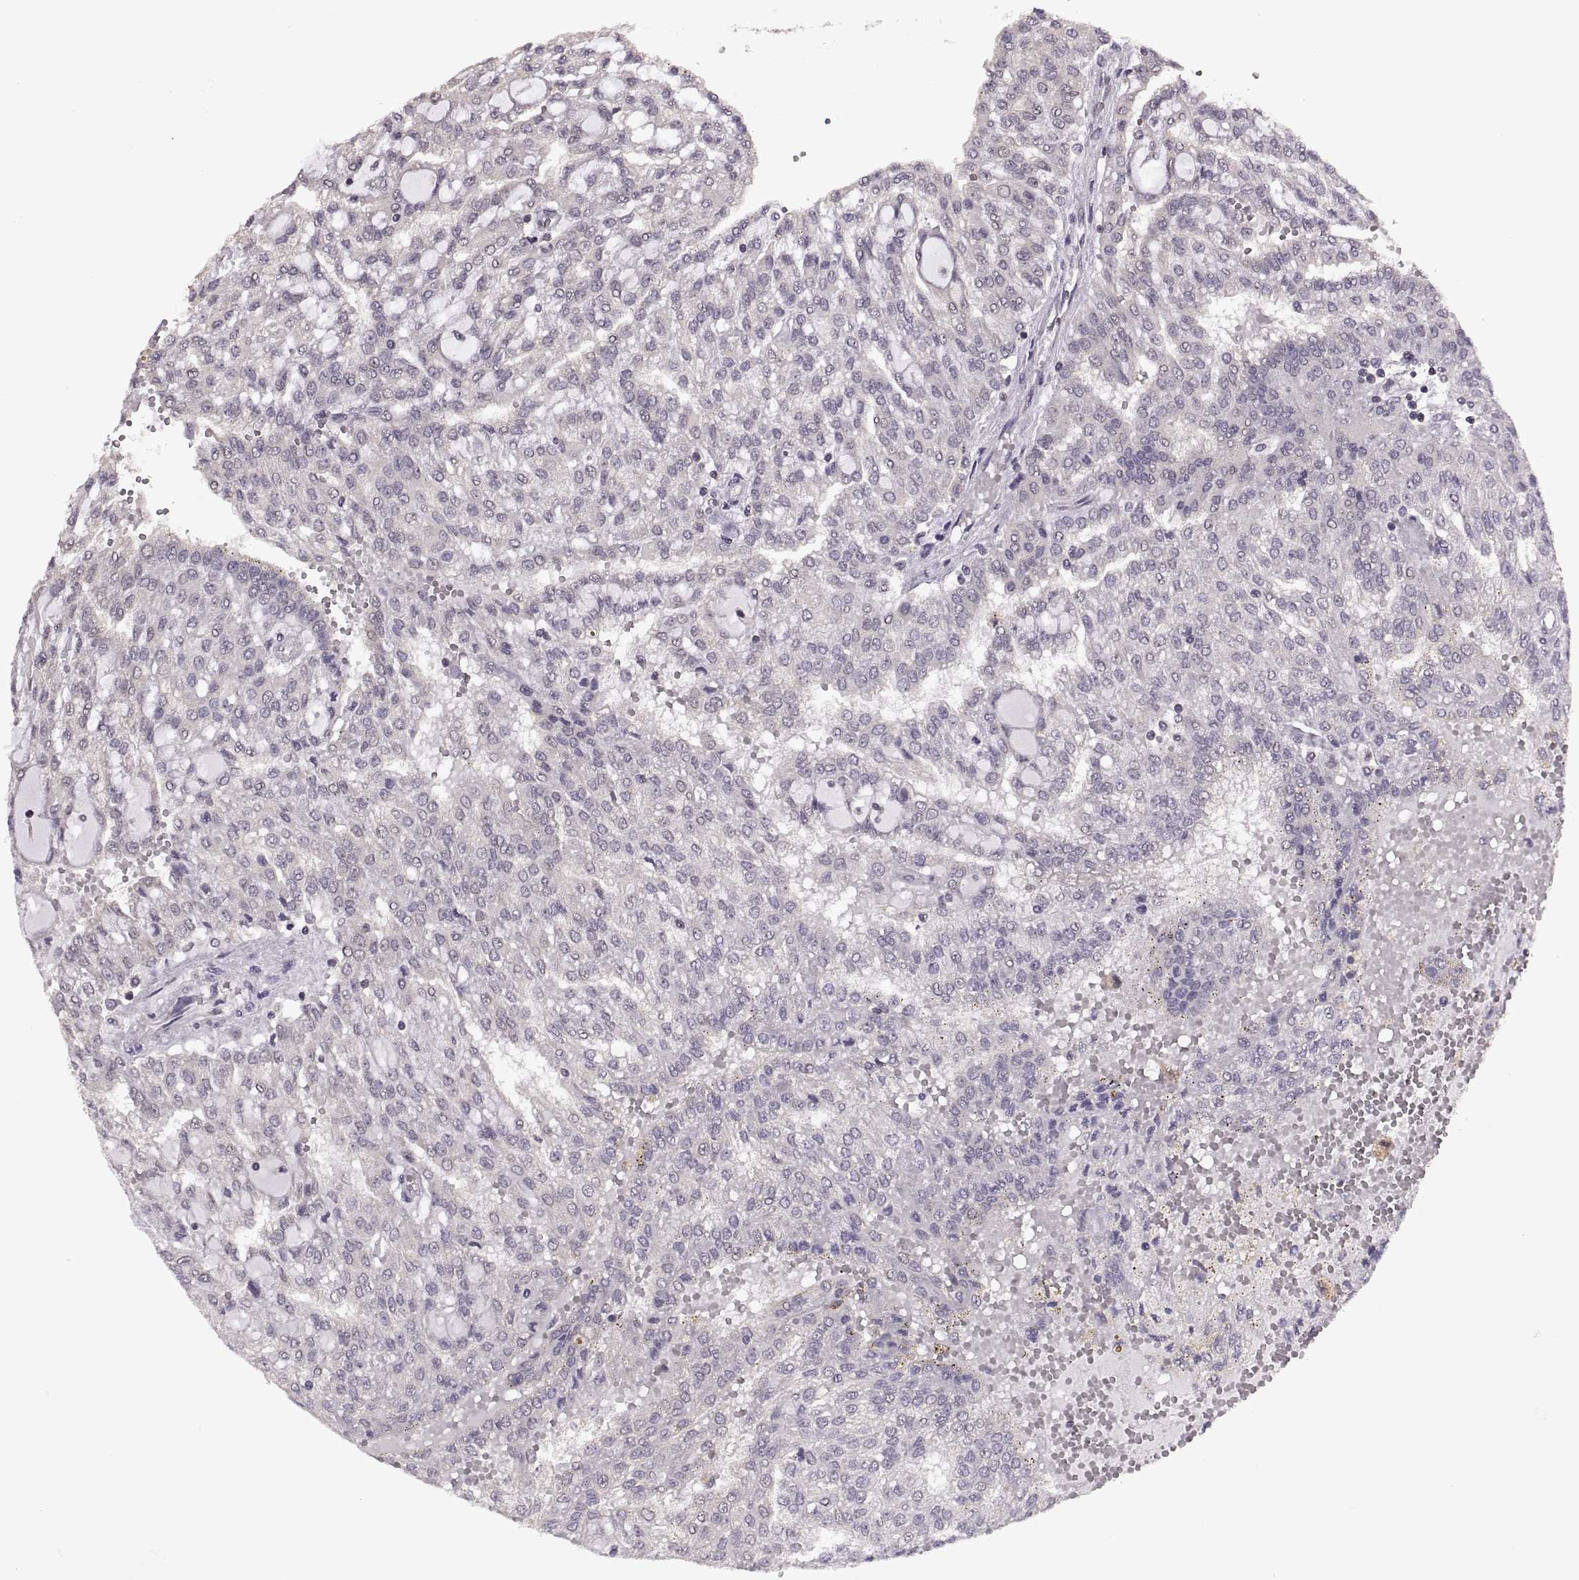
{"staining": {"intensity": "negative", "quantity": "none", "location": "none"}, "tissue": "renal cancer", "cell_type": "Tumor cells", "image_type": "cancer", "snomed": [{"axis": "morphology", "description": "Adenocarcinoma, NOS"}, {"axis": "topography", "description": "Kidney"}], "caption": "This is a photomicrograph of immunohistochemistry (IHC) staining of renal cancer (adenocarcinoma), which shows no expression in tumor cells.", "gene": "INTS3", "patient": {"sex": "male", "age": 63}}